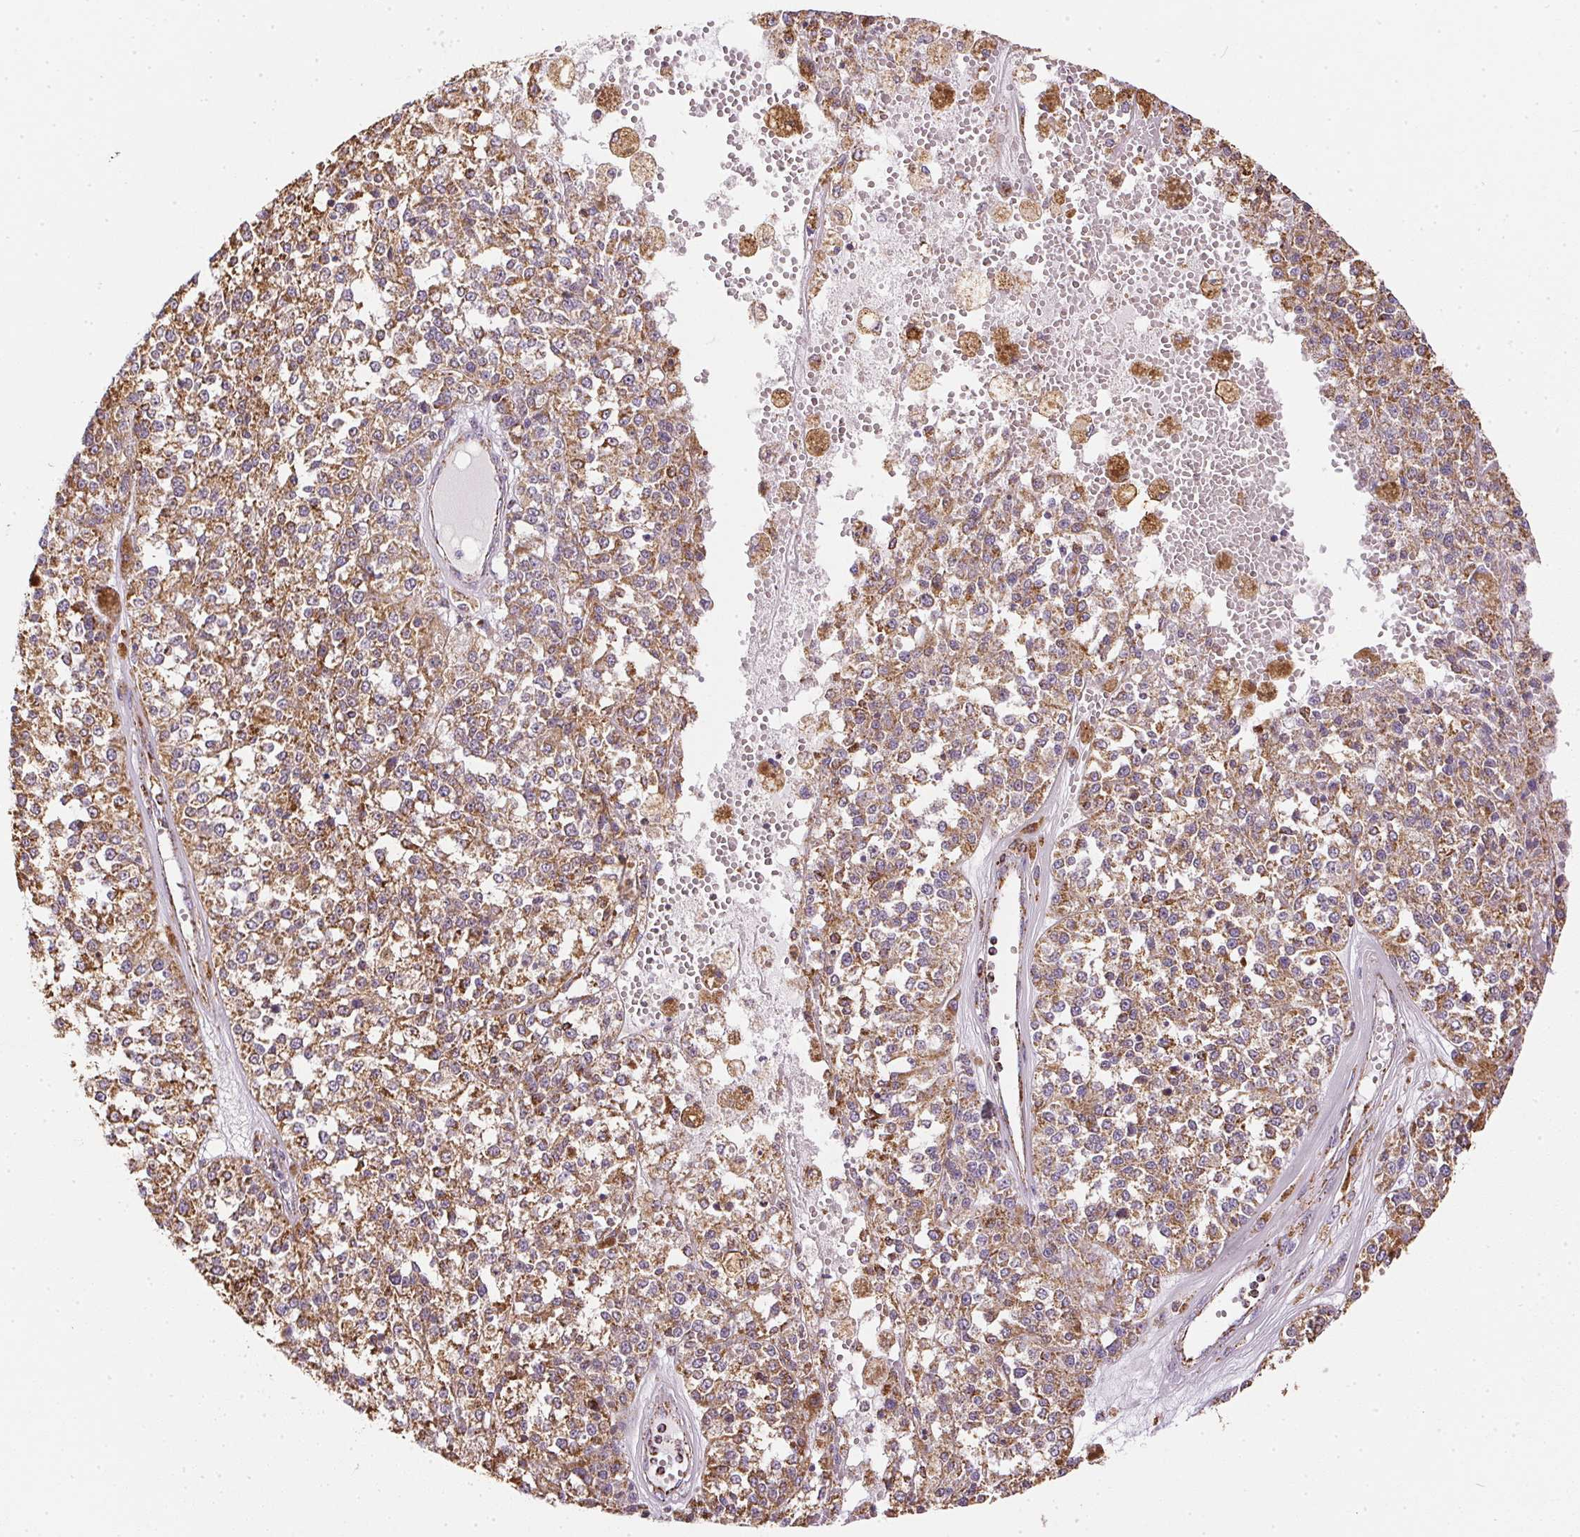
{"staining": {"intensity": "moderate", "quantity": ">75%", "location": "cytoplasmic/membranous"}, "tissue": "melanoma", "cell_type": "Tumor cells", "image_type": "cancer", "snomed": [{"axis": "morphology", "description": "Malignant melanoma, Metastatic site"}, {"axis": "topography", "description": "Lymph node"}], "caption": "A brown stain highlights moderate cytoplasmic/membranous staining of a protein in malignant melanoma (metastatic site) tumor cells.", "gene": "MAPK11", "patient": {"sex": "female", "age": 64}}